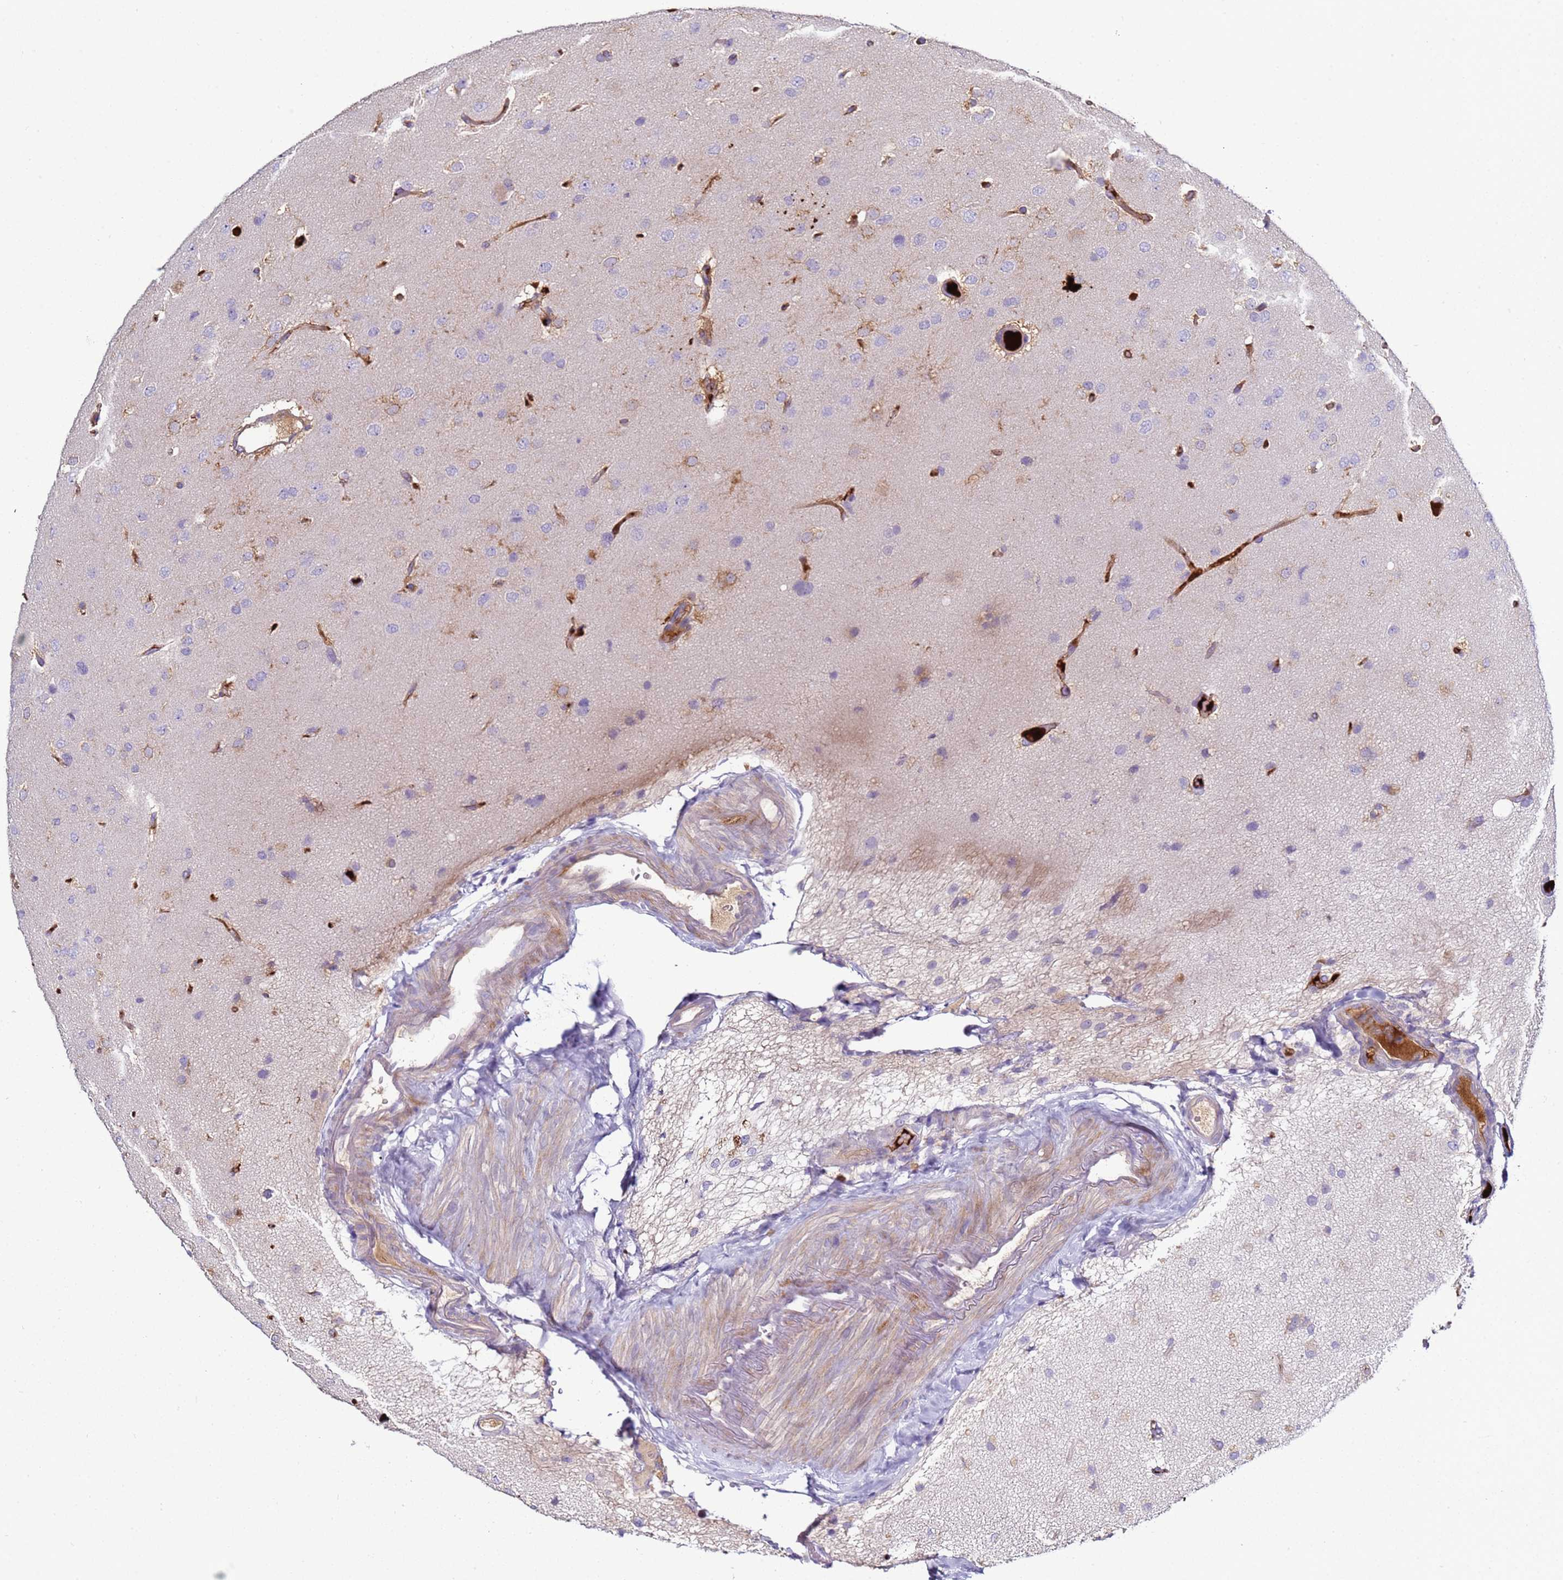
{"staining": {"intensity": "negative", "quantity": "none", "location": "none"}, "tissue": "glioma", "cell_type": "Tumor cells", "image_type": "cancer", "snomed": [{"axis": "morphology", "description": "Glioma, malignant, High grade"}, {"axis": "topography", "description": "Brain"}], "caption": "Glioma was stained to show a protein in brown. There is no significant expression in tumor cells.", "gene": "TRIM51", "patient": {"sex": "male", "age": 77}}